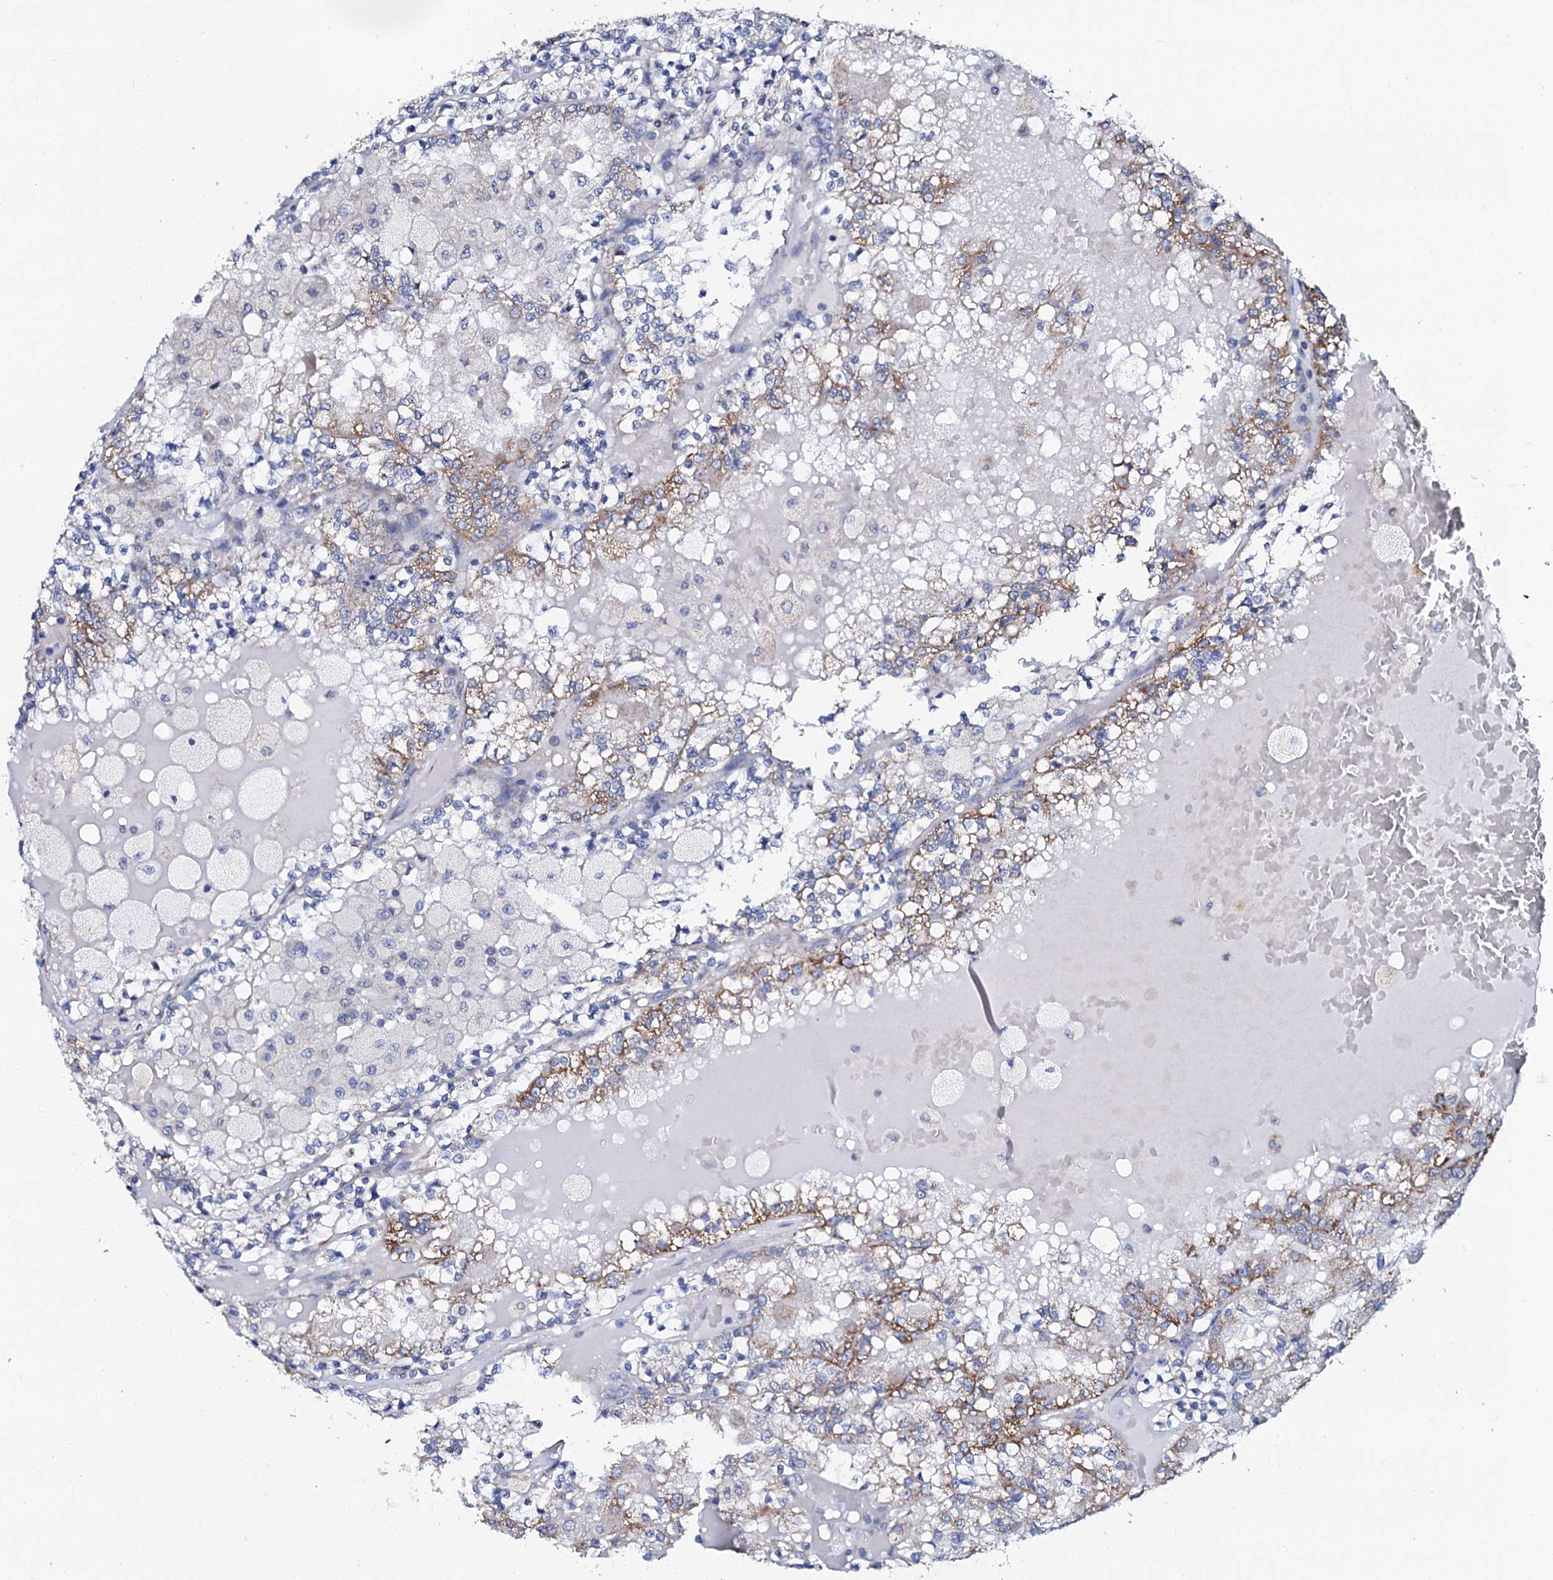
{"staining": {"intensity": "moderate", "quantity": "<25%", "location": "cytoplasmic/membranous"}, "tissue": "renal cancer", "cell_type": "Tumor cells", "image_type": "cancer", "snomed": [{"axis": "morphology", "description": "Adenocarcinoma, NOS"}, {"axis": "topography", "description": "Kidney"}], "caption": "Immunohistochemical staining of human renal cancer shows moderate cytoplasmic/membranous protein staining in approximately <25% of tumor cells.", "gene": "SLC37A4", "patient": {"sex": "female", "age": 56}}